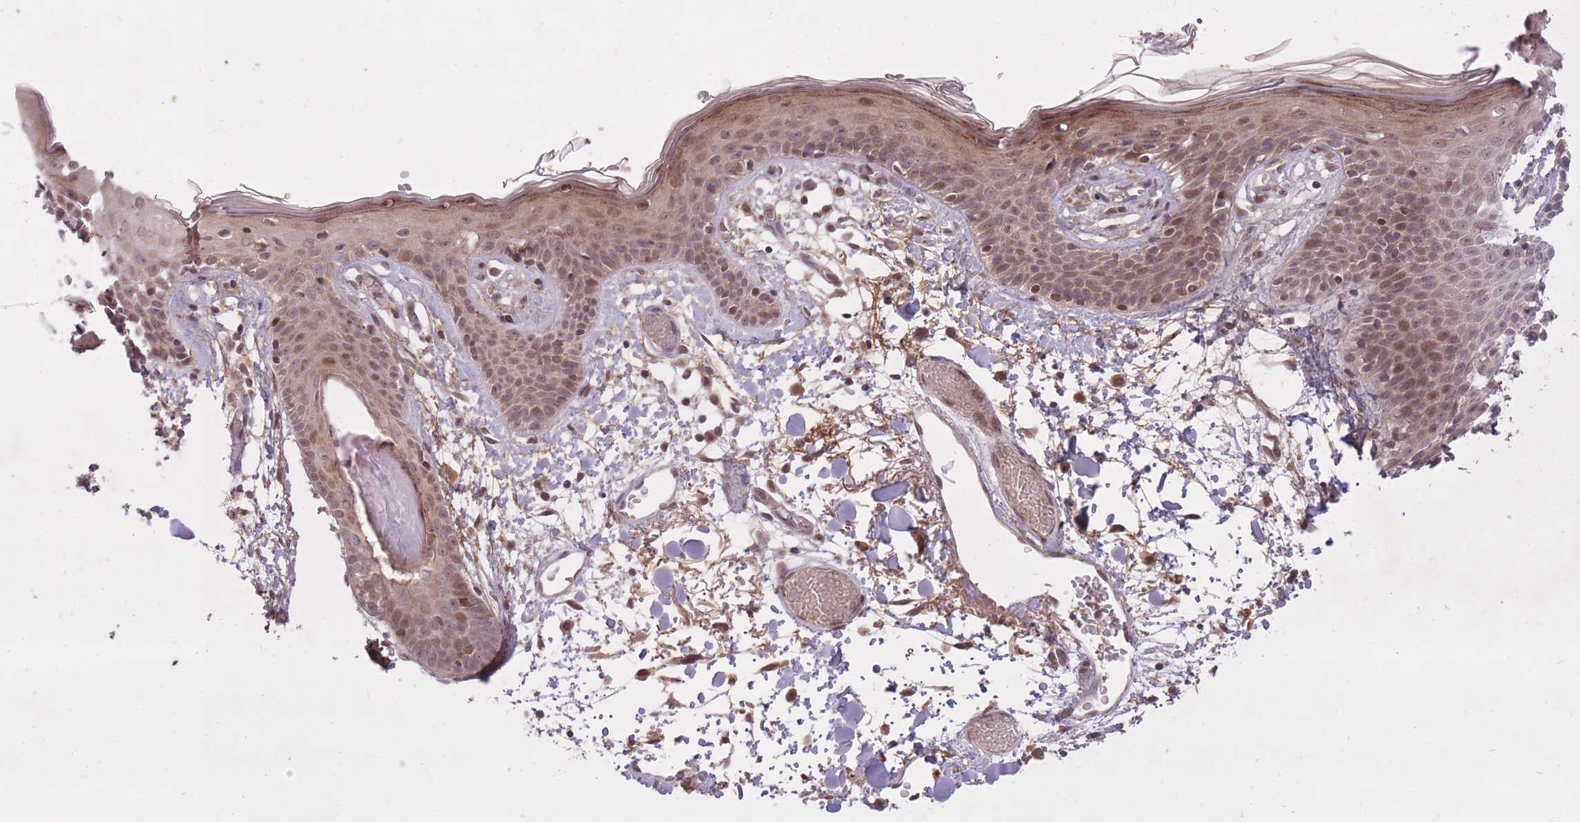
{"staining": {"intensity": "moderate", "quantity": ">75%", "location": "cytoplasmic/membranous,nuclear"}, "tissue": "skin", "cell_type": "Fibroblasts", "image_type": "normal", "snomed": [{"axis": "morphology", "description": "Normal tissue, NOS"}, {"axis": "topography", "description": "Skin"}], "caption": "Brown immunohistochemical staining in benign skin demonstrates moderate cytoplasmic/membranous,nuclear staining in approximately >75% of fibroblasts. The protein of interest is stained brown, and the nuclei are stained in blue (DAB (3,3'-diaminobenzidine) IHC with brightfield microscopy, high magnification).", "gene": "ZNF391", "patient": {"sex": "male", "age": 79}}